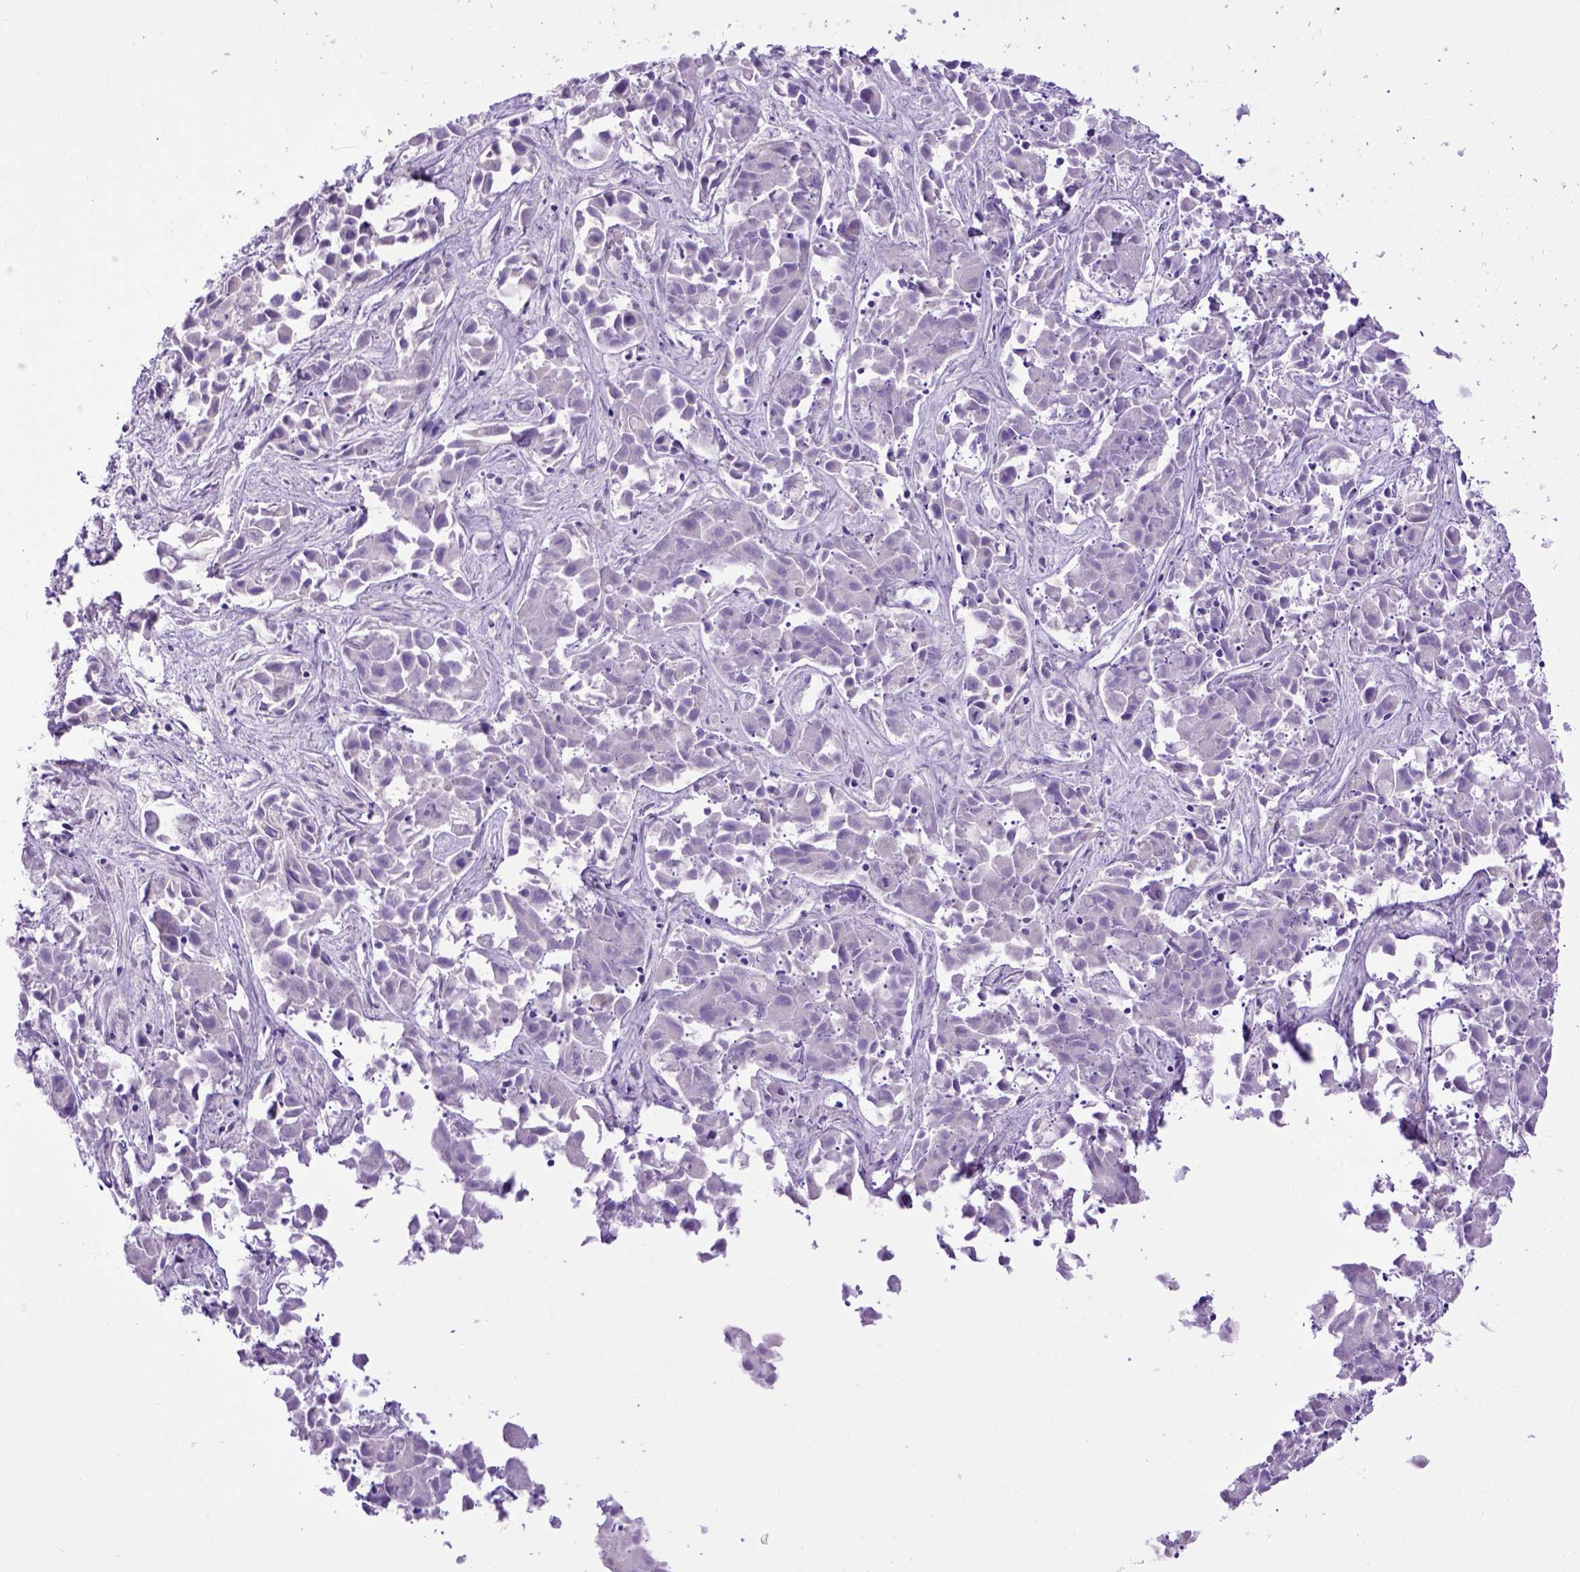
{"staining": {"intensity": "negative", "quantity": "none", "location": "none"}, "tissue": "liver cancer", "cell_type": "Tumor cells", "image_type": "cancer", "snomed": [{"axis": "morphology", "description": "Cholangiocarcinoma"}, {"axis": "topography", "description": "Liver"}], "caption": "This micrograph is of liver cancer (cholangiocarcinoma) stained with IHC to label a protein in brown with the nuclei are counter-stained blue. There is no positivity in tumor cells.", "gene": "PTGES", "patient": {"sex": "female", "age": 81}}